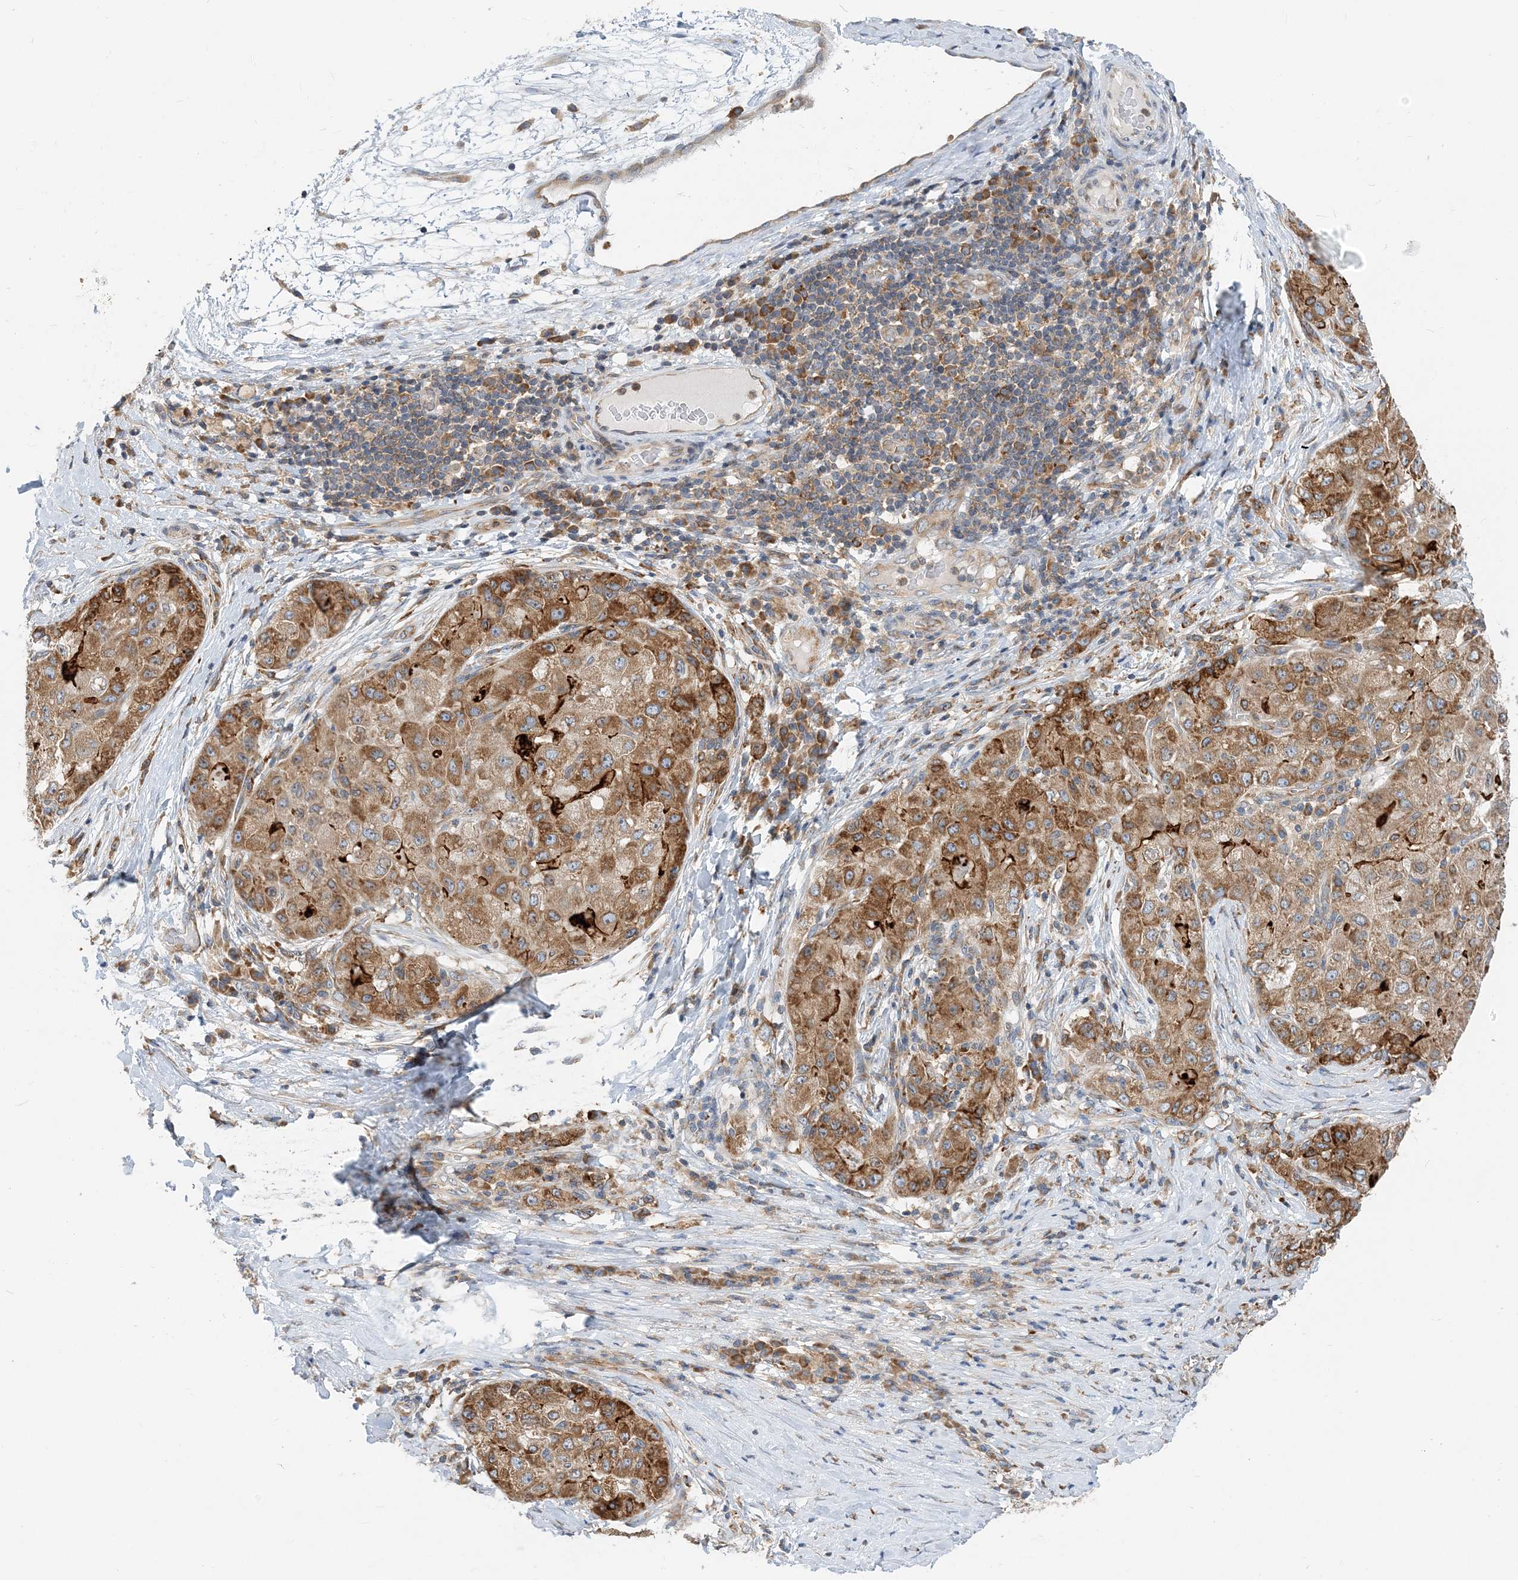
{"staining": {"intensity": "moderate", "quantity": ">75%", "location": "cytoplasmic/membranous"}, "tissue": "liver cancer", "cell_type": "Tumor cells", "image_type": "cancer", "snomed": [{"axis": "morphology", "description": "Carcinoma, Hepatocellular, NOS"}, {"axis": "topography", "description": "Liver"}], "caption": "A photomicrograph showing moderate cytoplasmic/membranous expression in approximately >75% of tumor cells in liver cancer (hepatocellular carcinoma), as visualized by brown immunohistochemical staining.", "gene": "LARP4B", "patient": {"sex": "male", "age": 80}}